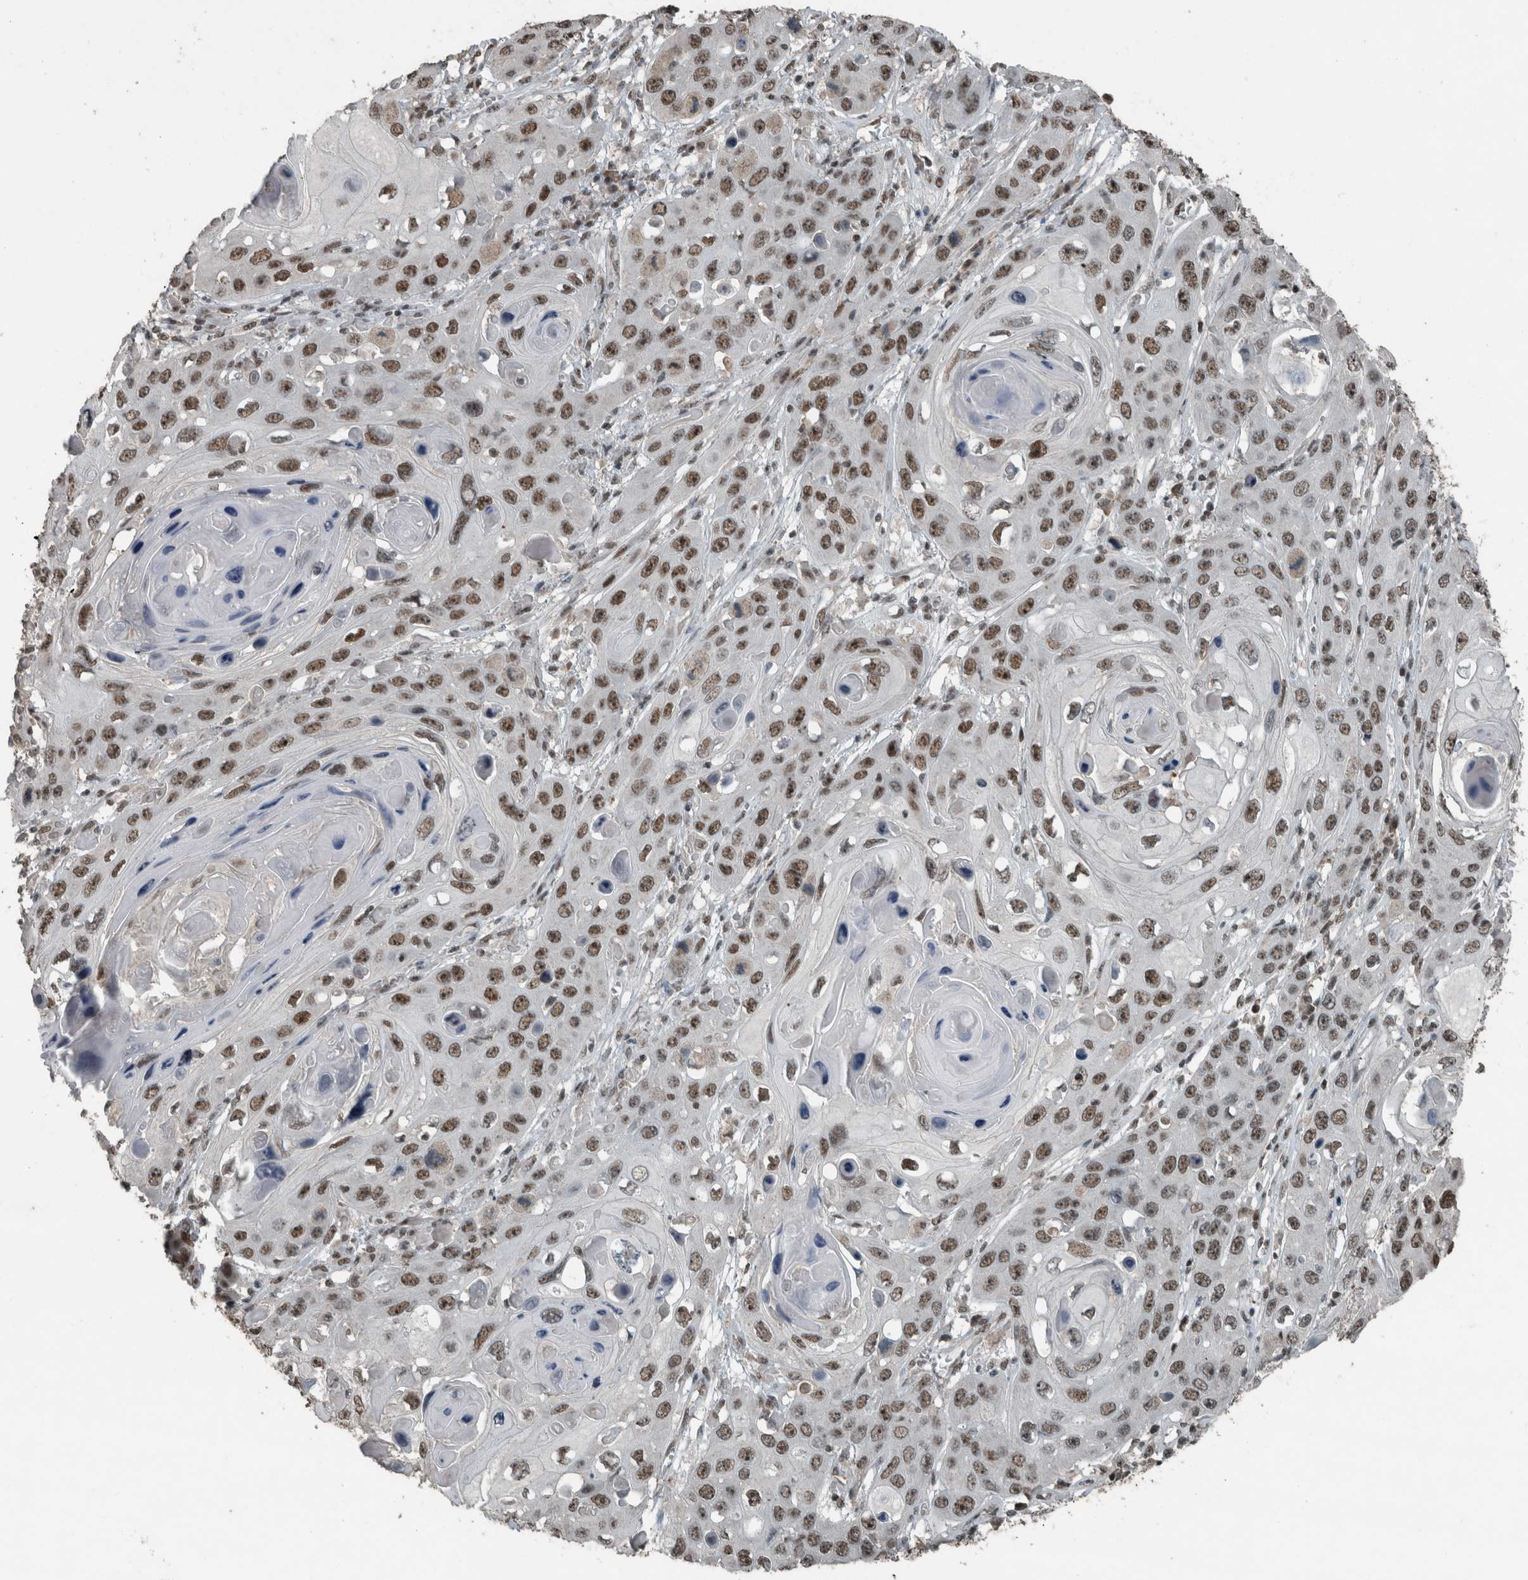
{"staining": {"intensity": "moderate", "quantity": ">75%", "location": "nuclear"}, "tissue": "skin cancer", "cell_type": "Tumor cells", "image_type": "cancer", "snomed": [{"axis": "morphology", "description": "Squamous cell carcinoma, NOS"}, {"axis": "topography", "description": "Skin"}], "caption": "Immunohistochemical staining of human skin squamous cell carcinoma shows medium levels of moderate nuclear protein positivity in approximately >75% of tumor cells.", "gene": "ZNF24", "patient": {"sex": "male", "age": 55}}